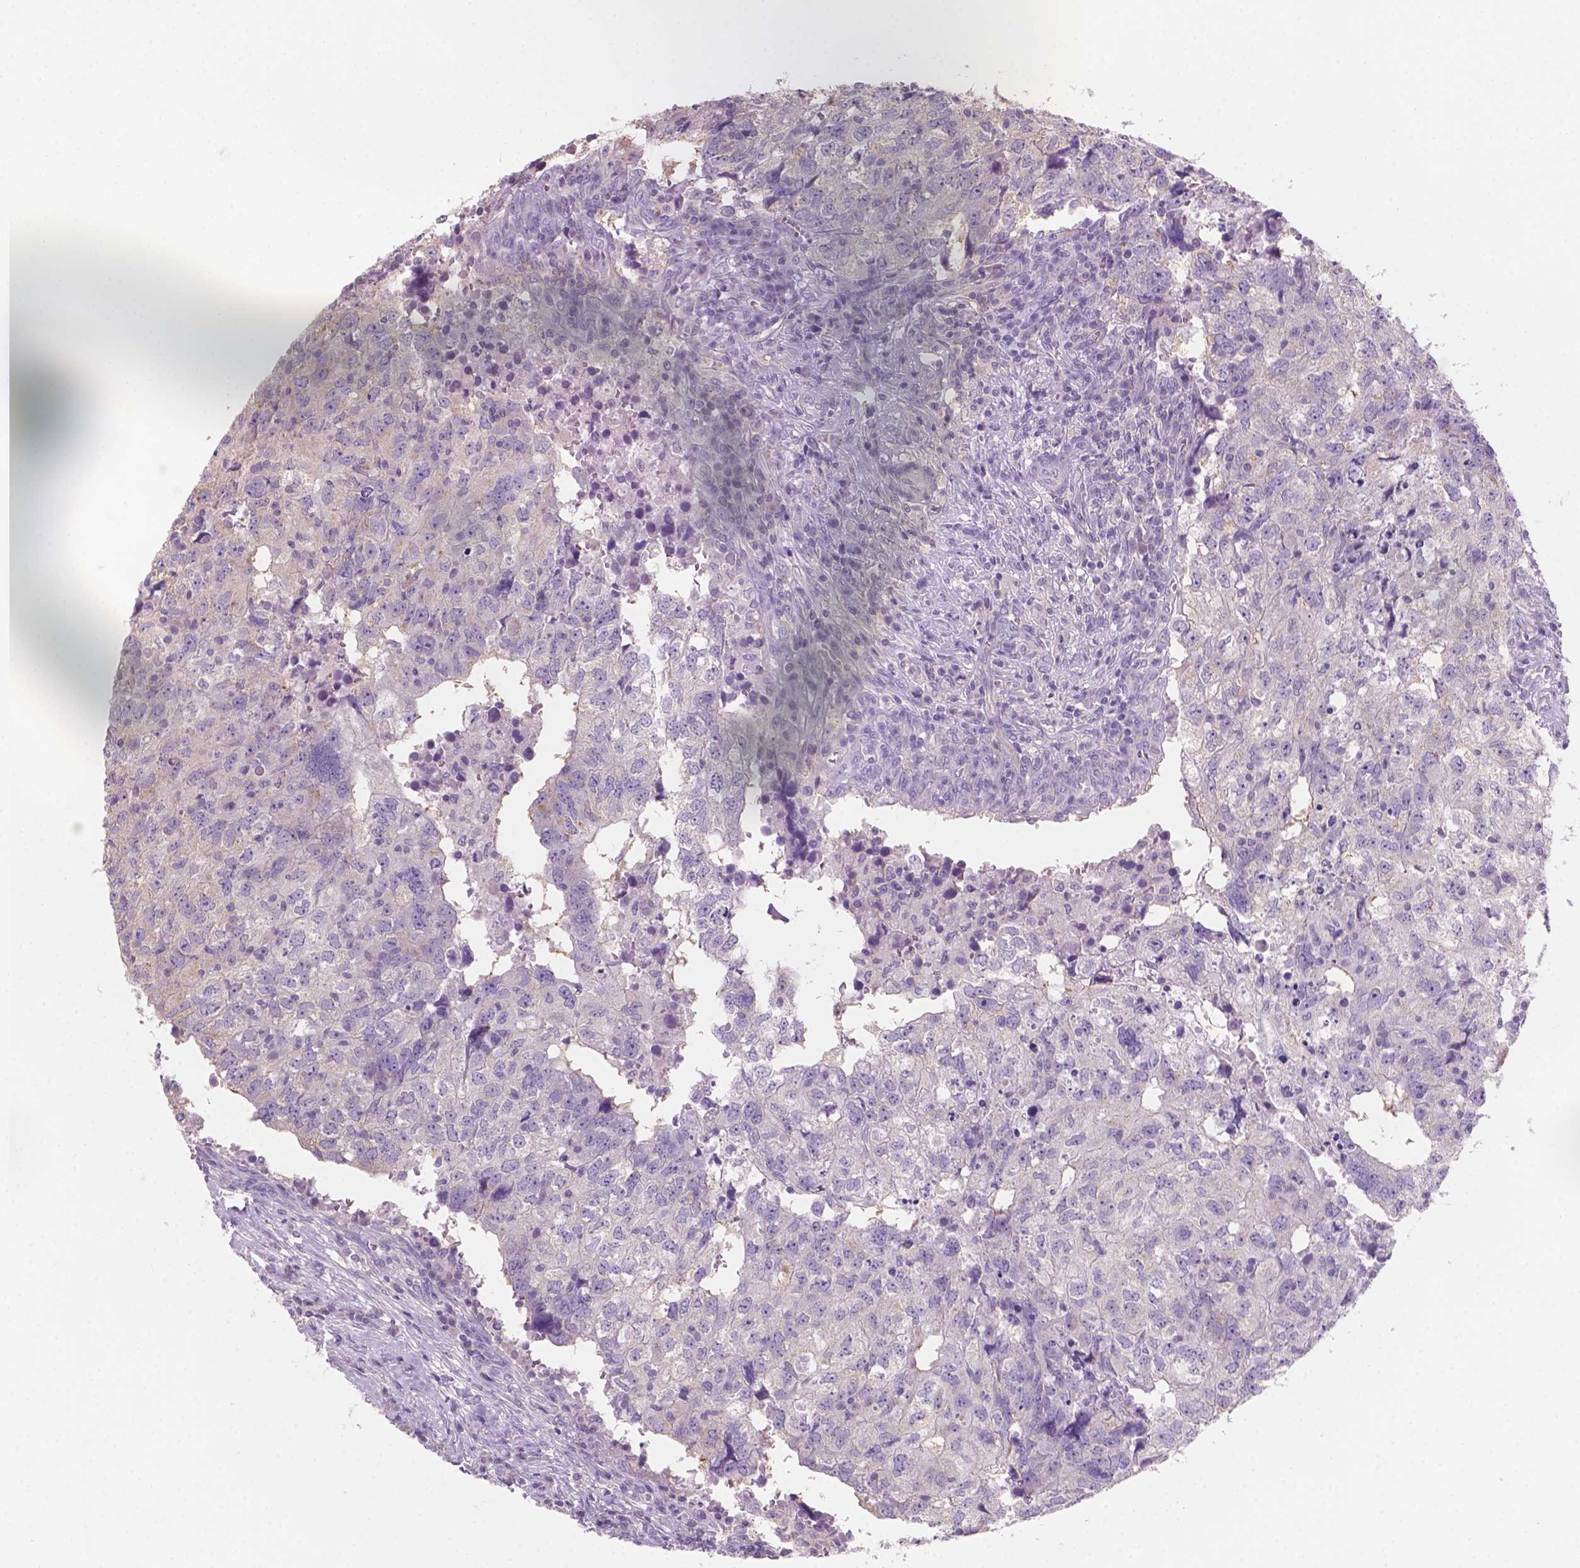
{"staining": {"intensity": "negative", "quantity": "none", "location": "none"}, "tissue": "breast cancer", "cell_type": "Tumor cells", "image_type": "cancer", "snomed": [{"axis": "morphology", "description": "Duct carcinoma"}, {"axis": "topography", "description": "Breast"}], "caption": "High power microscopy histopathology image of an immunohistochemistry (IHC) histopathology image of breast invasive ductal carcinoma, revealing no significant staining in tumor cells.", "gene": "SBSN", "patient": {"sex": "female", "age": 30}}